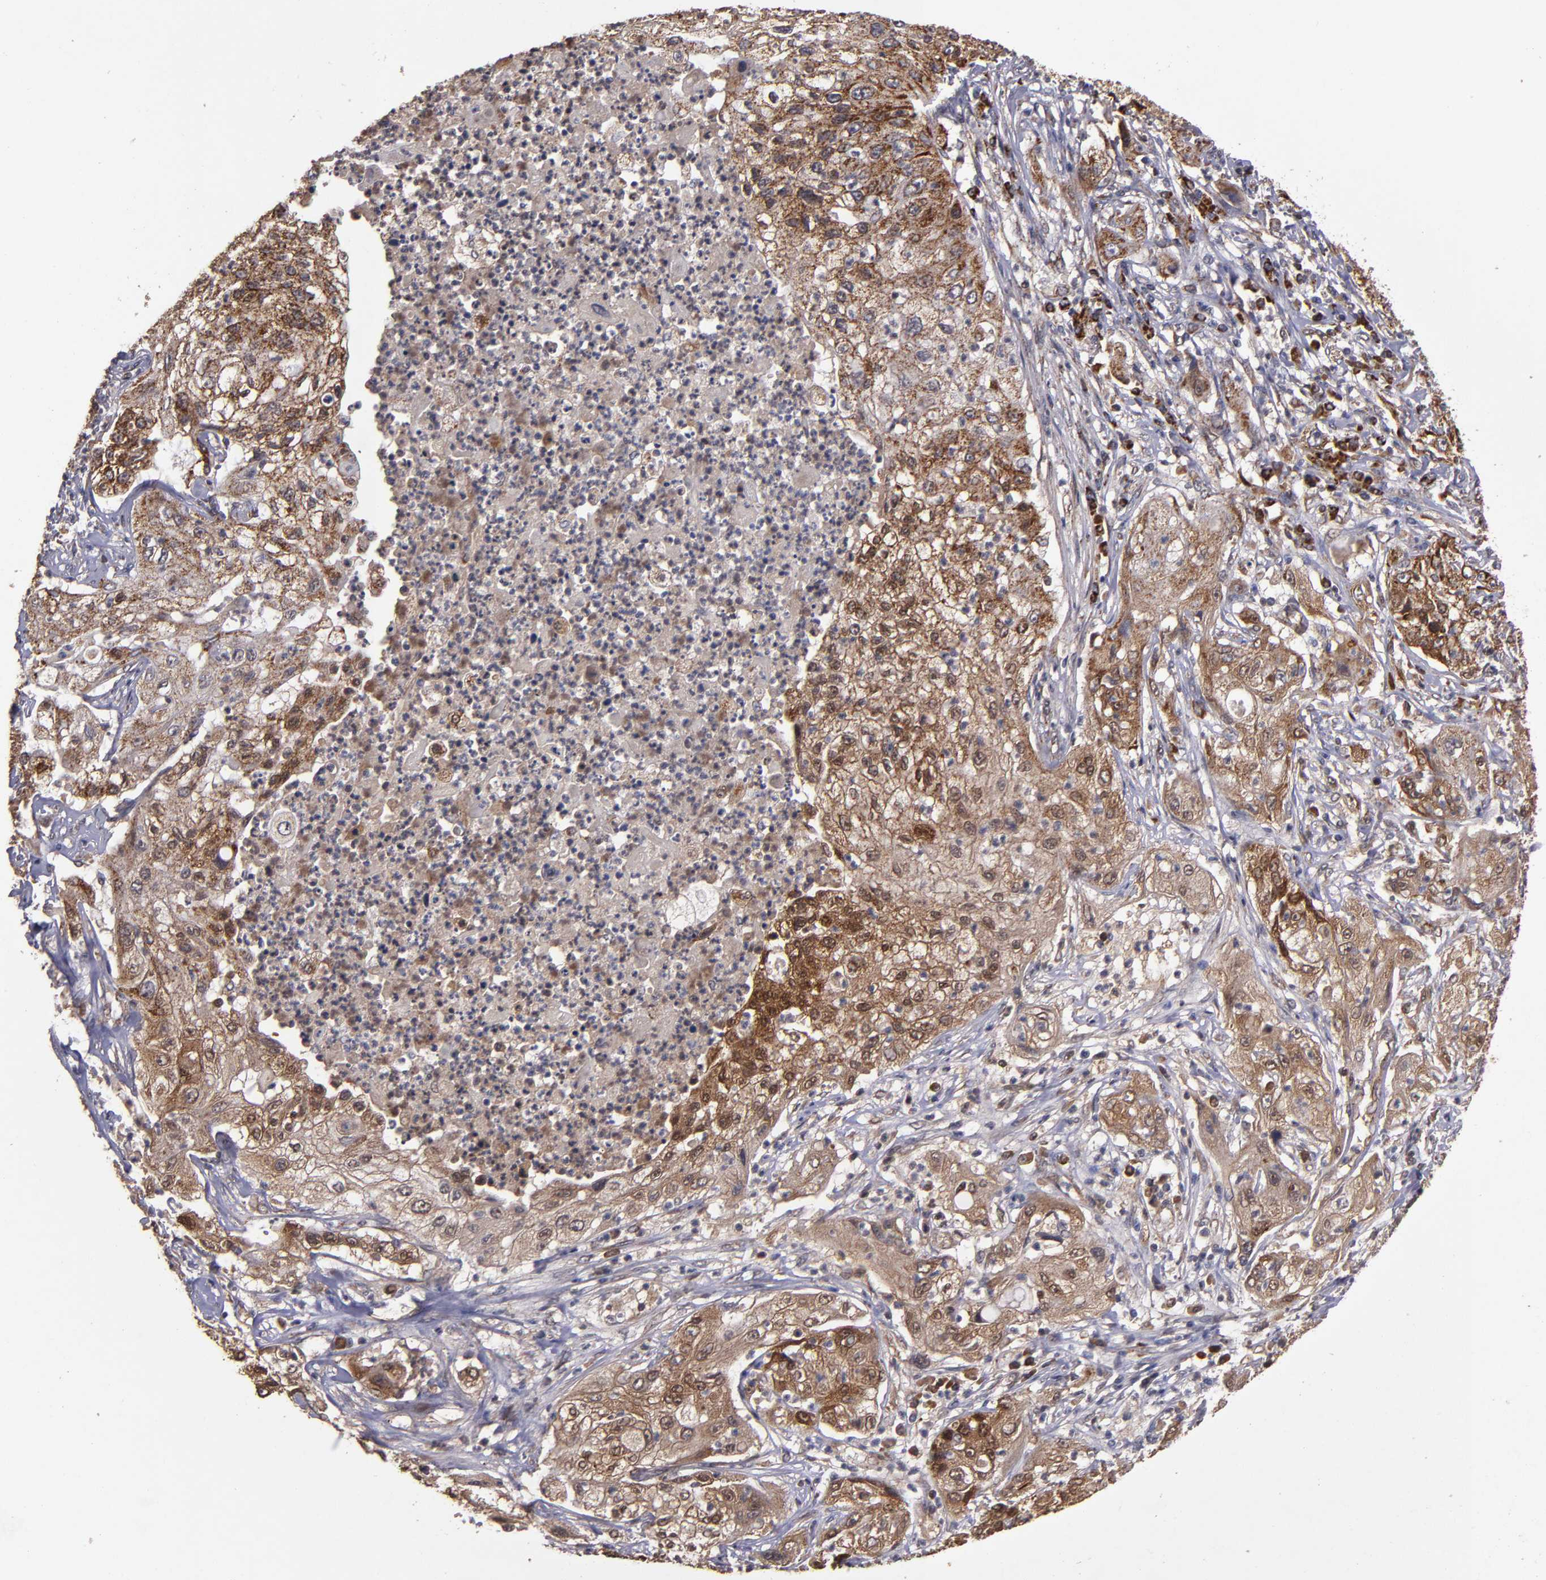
{"staining": {"intensity": "moderate", "quantity": "25%-75%", "location": "cytoplasmic/membranous"}, "tissue": "lung cancer", "cell_type": "Tumor cells", "image_type": "cancer", "snomed": [{"axis": "morphology", "description": "Inflammation, NOS"}, {"axis": "morphology", "description": "Squamous cell carcinoma, NOS"}, {"axis": "topography", "description": "Lymph node"}, {"axis": "topography", "description": "Soft tissue"}, {"axis": "topography", "description": "Lung"}], "caption": "Immunohistochemical staining of lung squamous cell carcinoma reveals moderate cytoplasmic/membranous protein positivity in approximately 25%-75% of tumor cells.", "gene": "TIMM9", "patient": {"sex": "male", "age": 66}}